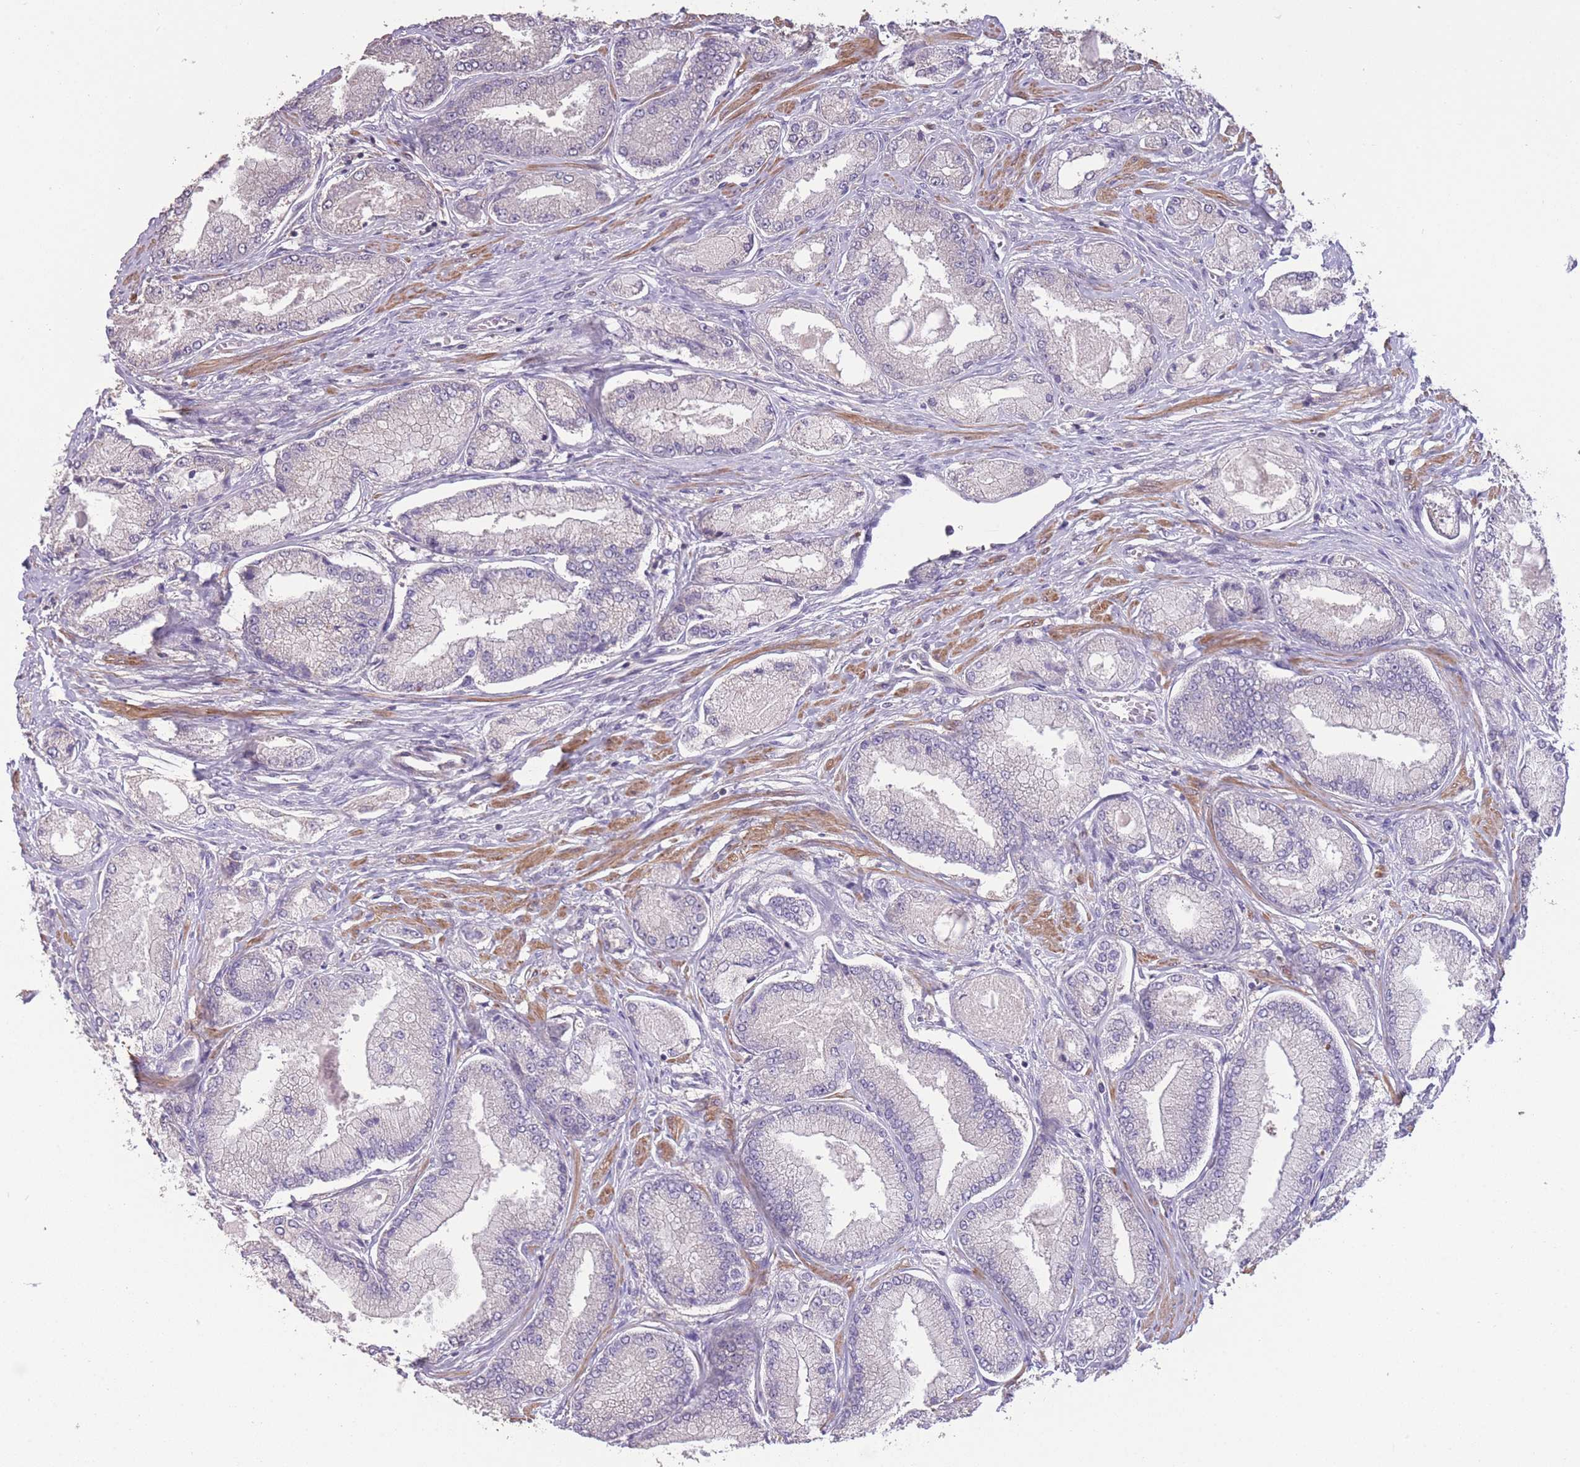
{"staining": {"intensity": "negative", "quantity": "none", "location": "none"}, "tissue": "prostate cancer", "cell_type": "Tumor cells", "image_type": "cancer", "snomed": [{"axis": "morphology", "description": "Adenocarcinoma, Low grade"}, {"axis": "topography", "description": "Prostate"}], "caption": "The histopathology image reveals no significant staining in tumor cells of prostate adenocarcinoma (low-grade). The staining was performed using DAB (3,3'-diaminobenzidine) to visualize the protein expression in brown, while the nuclei were stained in blue with hematoxylin (Magnification: 20x).", "gene": "RSPH10B", "patient": {"sex": "male", "age": 74}}